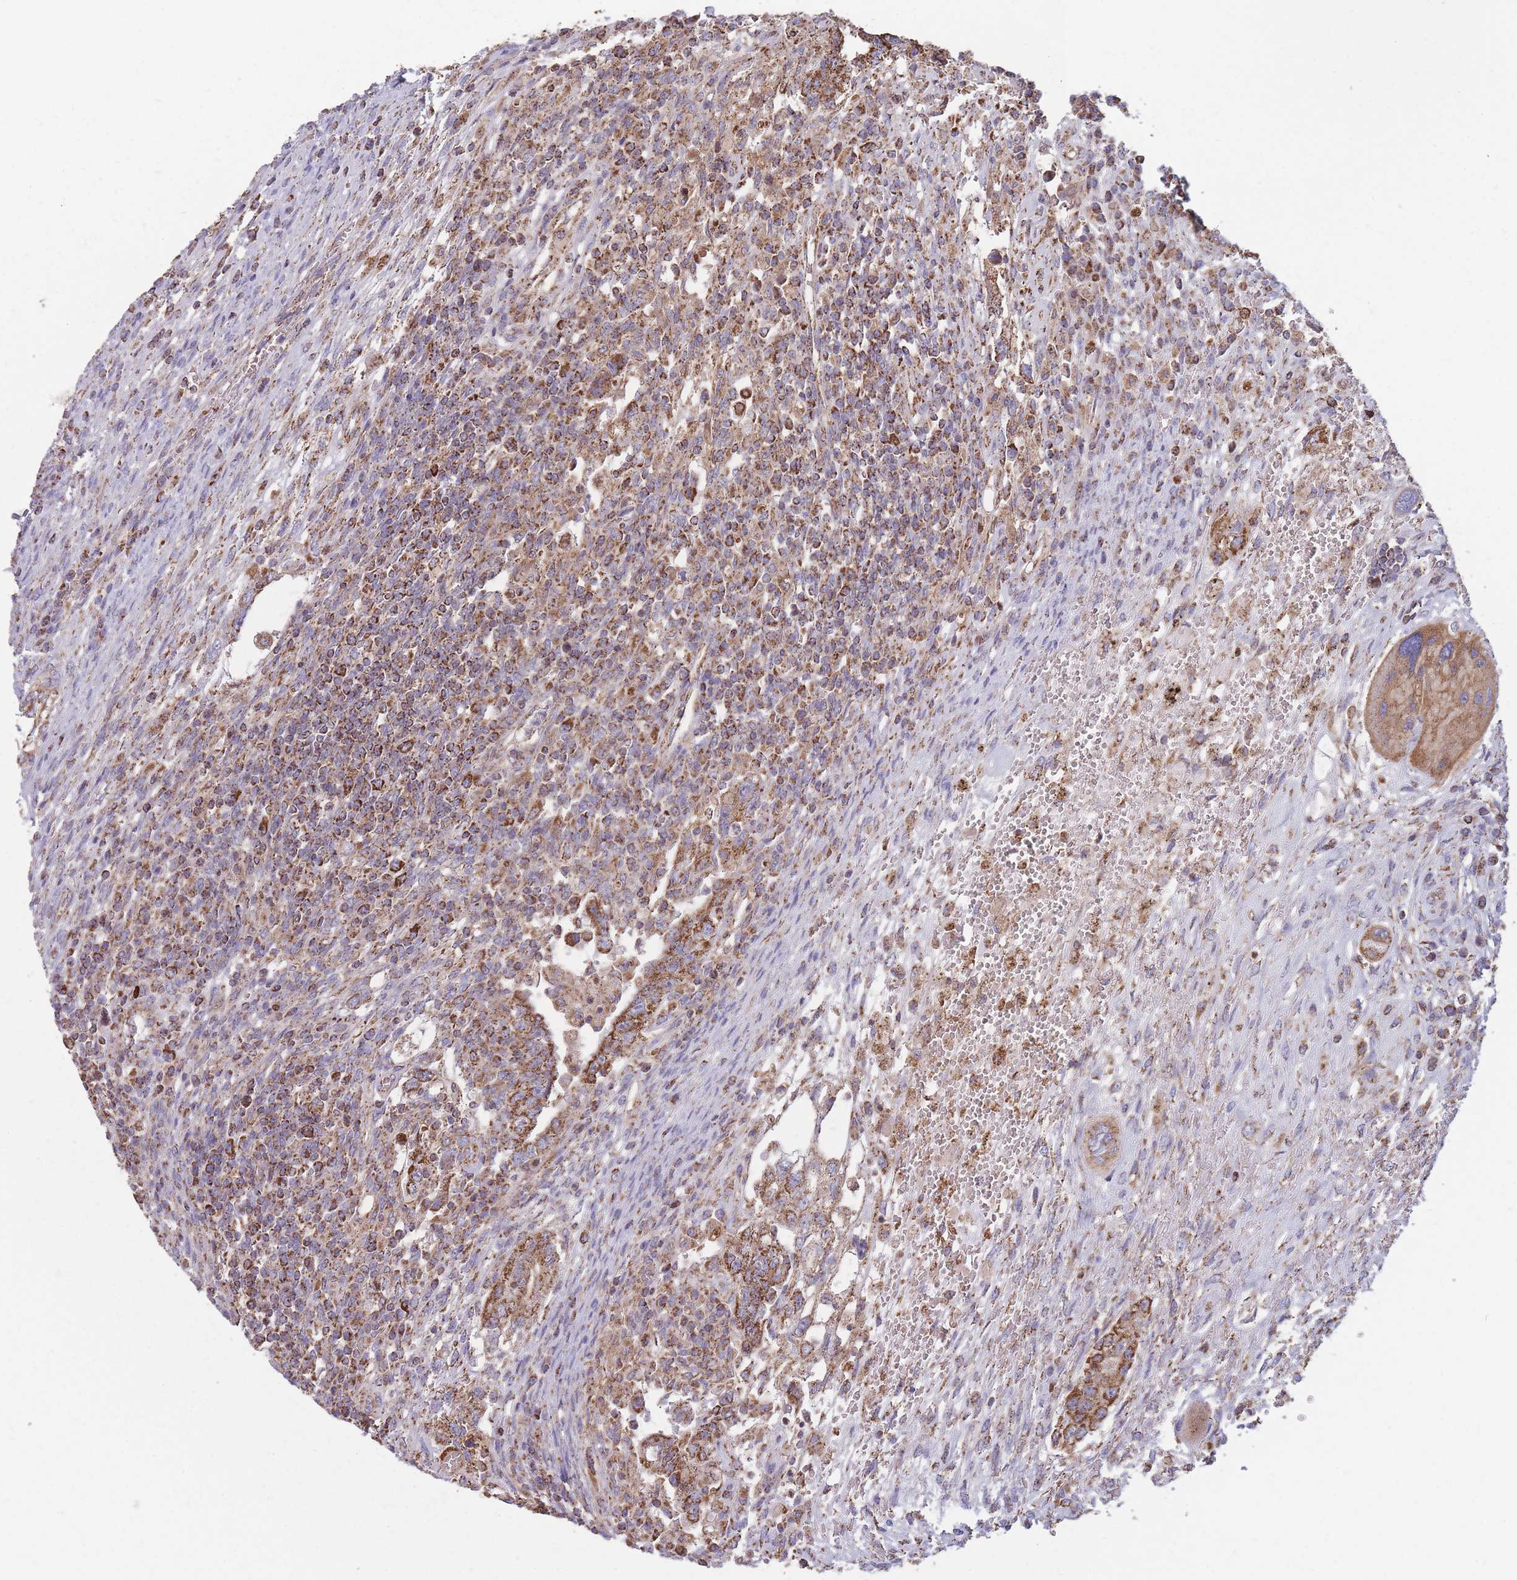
{"staining": {"intensity": "moderate", "quantity": ">75%", "location": "cytoplasmic/membranous"}, "tissue": "testis cancer", "cell_type": "Tumor cells", "image_type": "cancer", "snomed": [{"axis": "morphology", "description": "Carcinoma, Embryonal, NOS"}, {"axis": "topography", "description": "Testis"}], "caption": "An IHC image of tumor tissue is shown. Protein staining in brown highlights moderate cytoplasmic/membranous positivity in testis cancer (embryonal carcinoma) within tumor cells.", "gene": "KIF16B", "patient": {"sex": "male", "age": 26}}